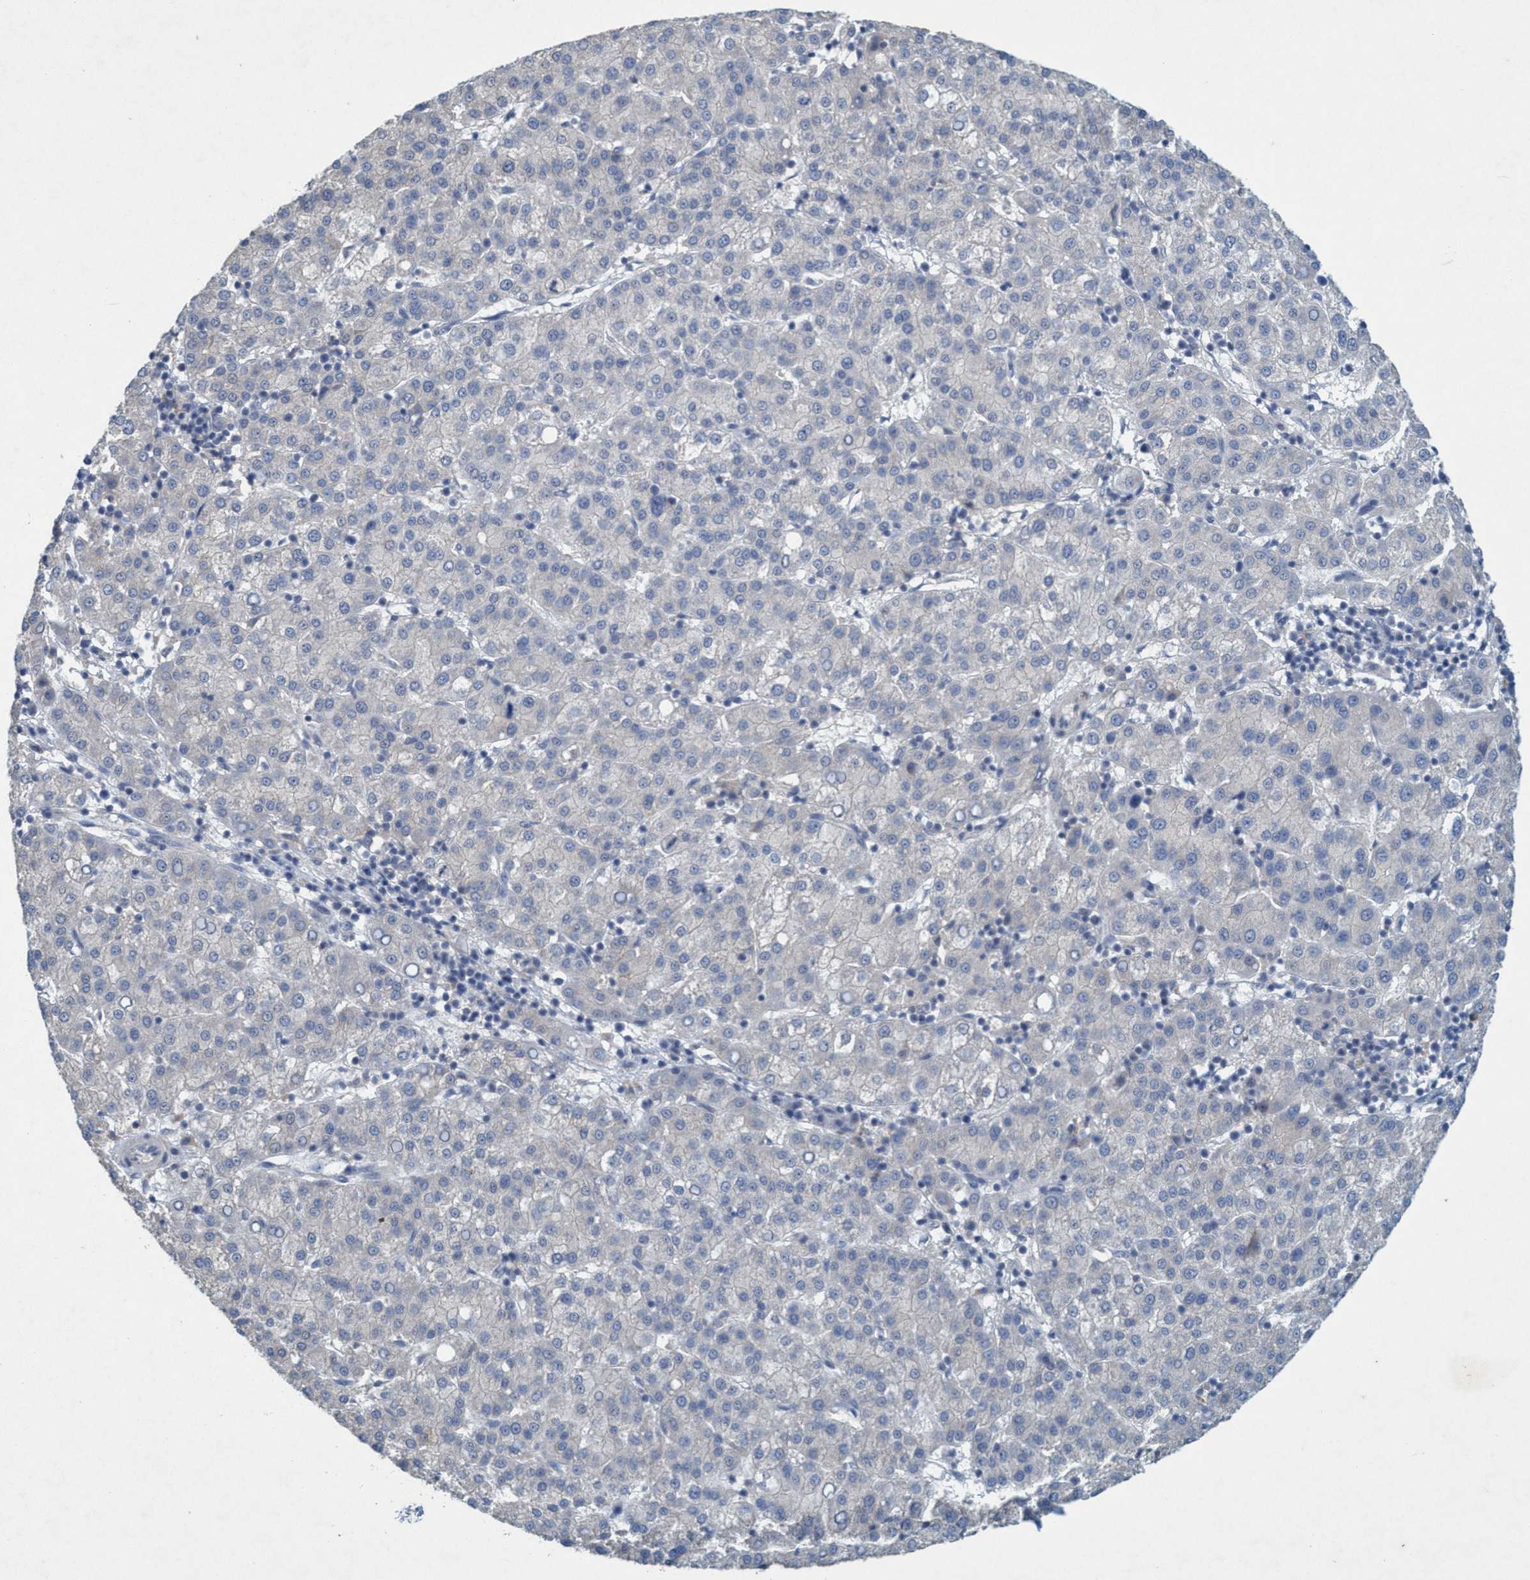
{"staining": {"intensity": "negative", "quantity": "none", "location": "none"}, "tissue": "liver cancer", "cell_type": "Tumor cells", "image_type": "cancer", "snomed": [{"axis": "morphology", "description": "Carcinoma, Hepatocellular, NOS"}, {"axis": "topography", "description": "Liver"}], "caption": "There is no significant positivity in tumor cells of hepatocellular carcinoma (liver).", "gene": "RNF208", "patient": {"sex": "female", "age": 58}}